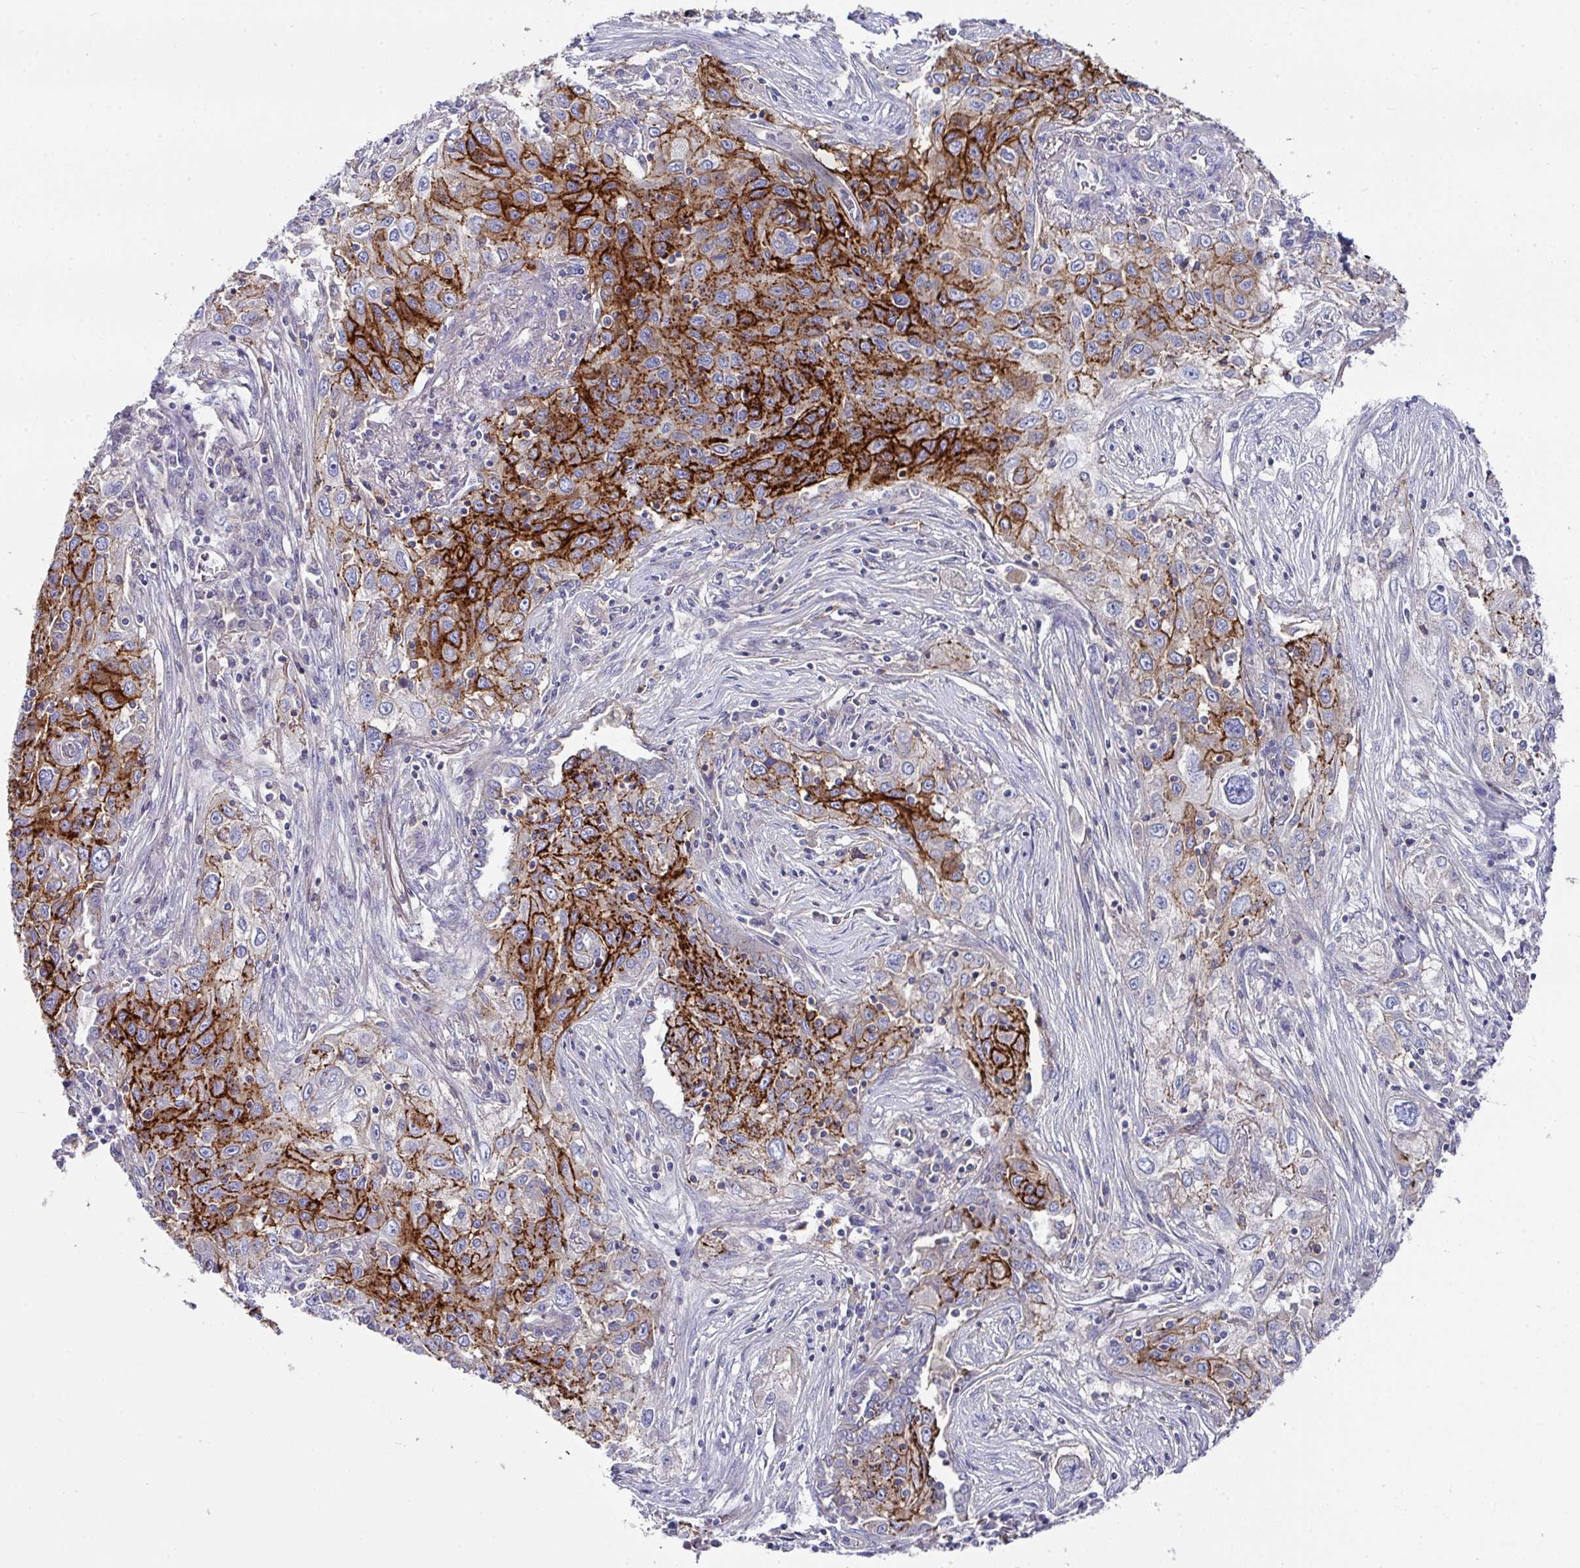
{"staining": {"intensity": "strong", "quantity": "25%-75%", "location": "cytoplasmic/membranous"}, "tissue": "lung cancer", "cell_type": "Tumor cells", "image_type": "cancer", "snomed": [{"axis": "morphology", "description": "Squamous cell carcinoma, NOS"}, {"axis": "topography", "description": "Lung"}], "caption": "Lung cancer (squamous cell carcinoma) stained with a brown dye displays strong cytoplasmic/membranous positive staining in approximately 25%-75% of tumor cells.", "gene": "CLDN1", "patient": {"sex": "female", "age": 69}}